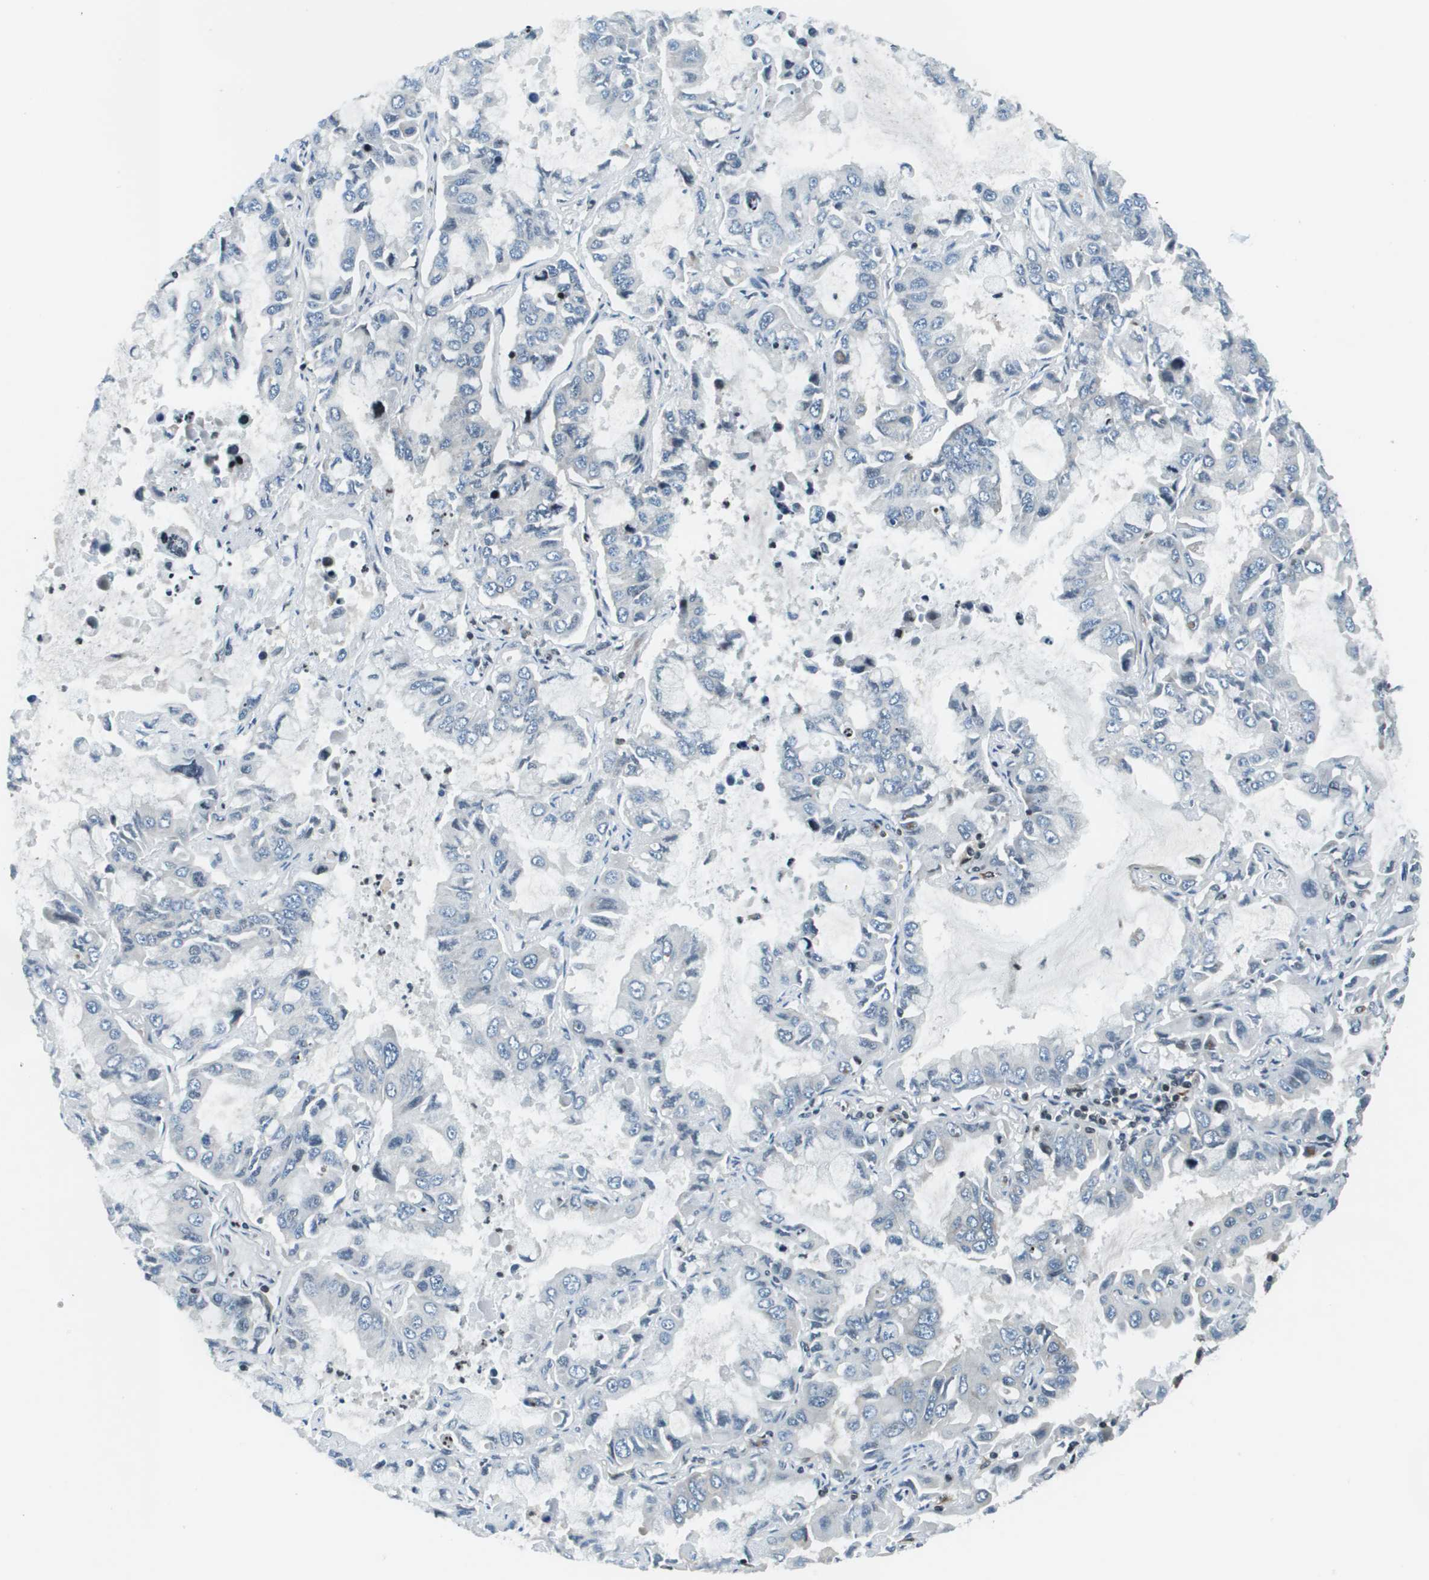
{"staining": {"intensity": "negative", "quantity": "none", "location": "none"}, "tissue": "lung cancer", "cell_type": "Tumor cells", "image_type": "cancer", "snomed": [{"axis": "morphology", "description": "Adenocarcinoma, NOS"}, {"axis": "topography", "description": "Lung"}], "caption": "Adenocarcinoma (lung) was stained to show a protein in brown. There is no significant expression in tumor cells. The staining is performed using DAB brown chromogen with nuclei counter-stained in using hematoxylin.", "gene": "ESYT1", "patient": {"sex": "male", "age": 64}}